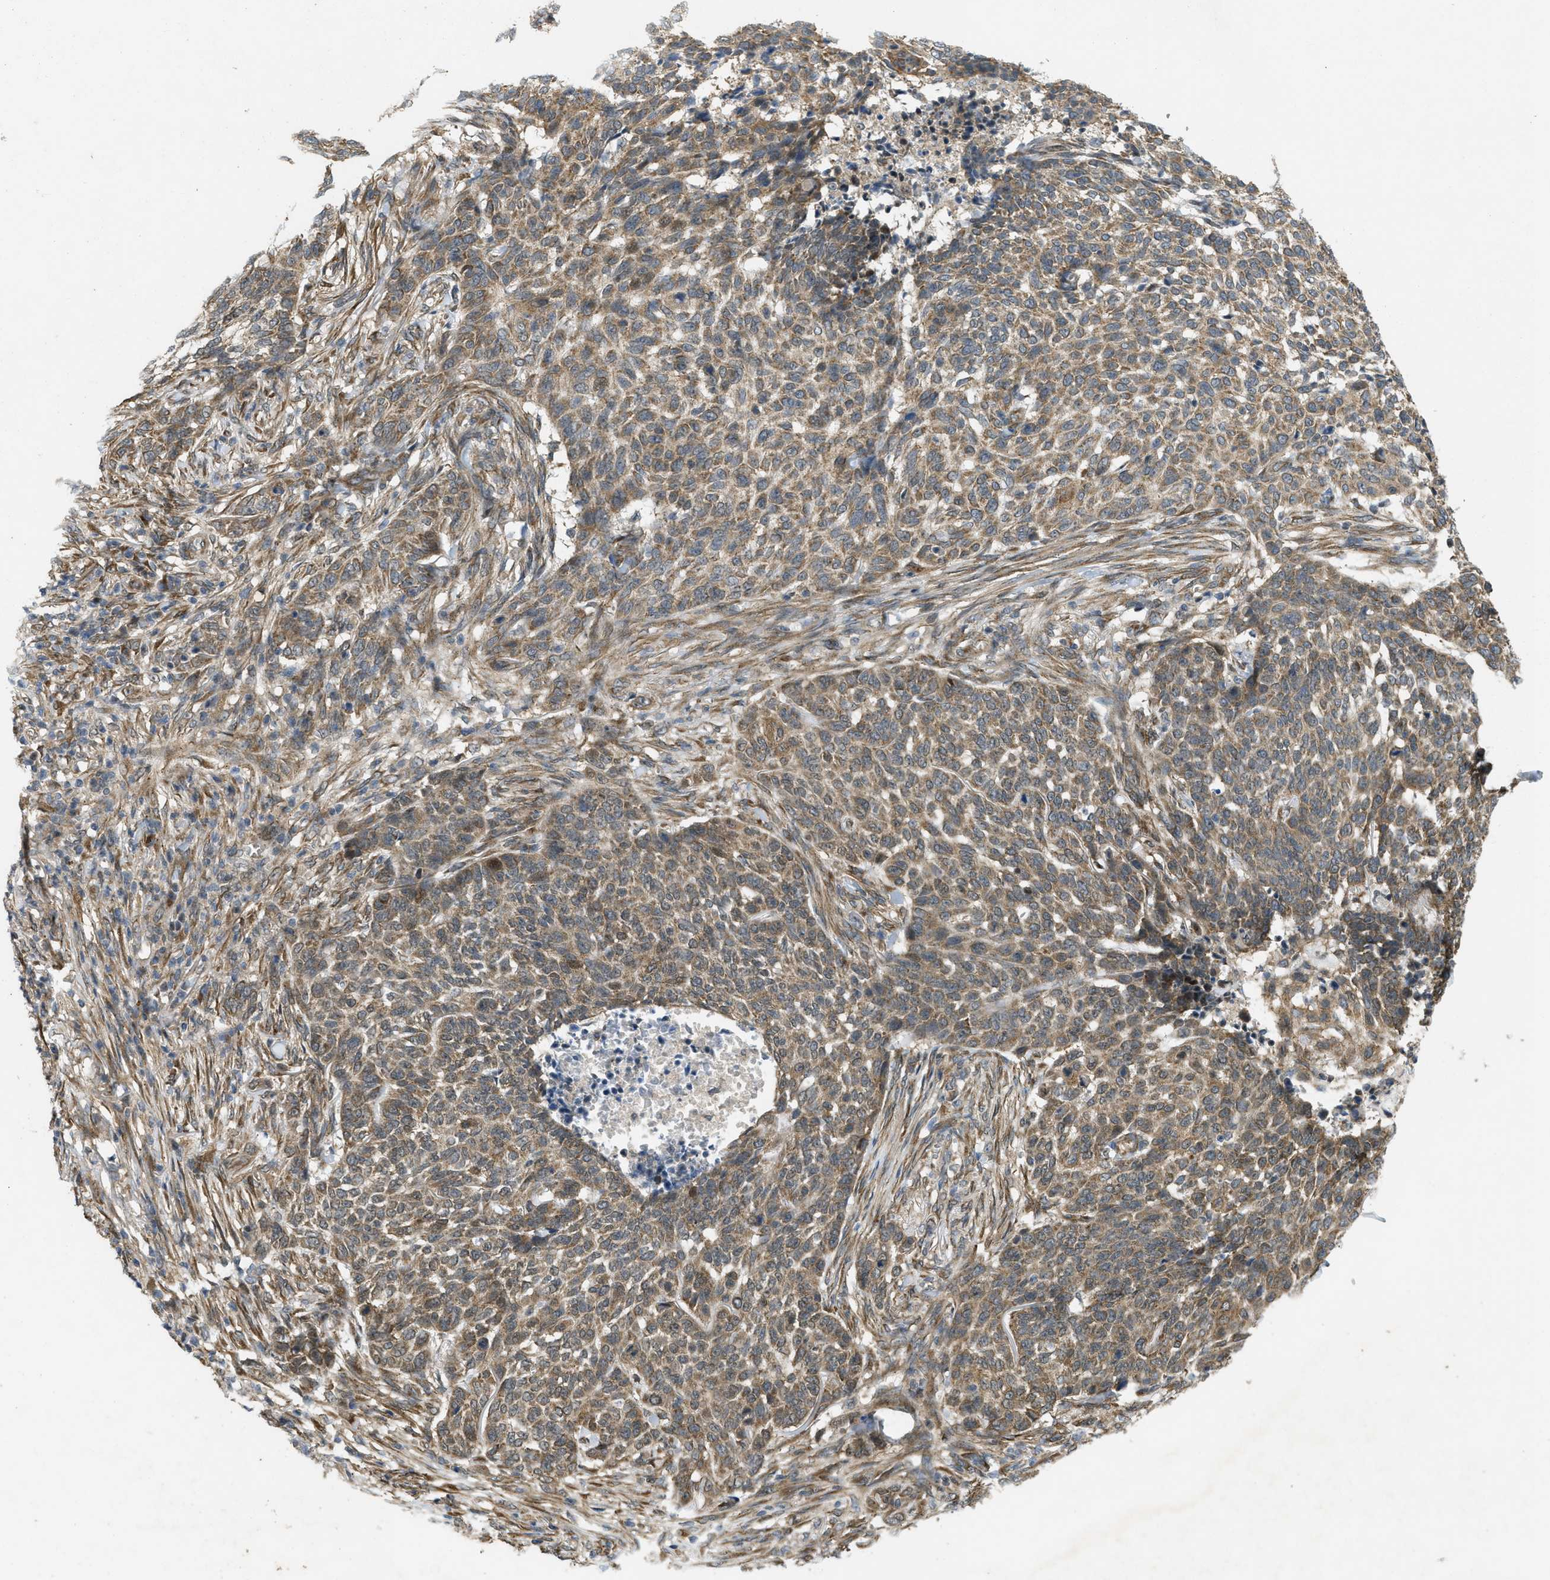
{"staining": {"intensity": "moderate", "quantity": ">75%", "location": "cytoplasmic/membranous"}, "tissue": "skin cancer", "cell_type": "Tumor cells", "image_type": "cancer", "snomed": [{"axis": "morphology", "description": "Basal cell carcinoma"}, {"axis": "topography", "description": "Skin"}], "caption": "Protein staining of skin basal cell carcinoma tissue demonstrates moderate cytoplasmic/membranous expression in approximately >75% of tumor cells.", "gene": "IFNLR1", "patient": {"sex": "male", "age": 85}}